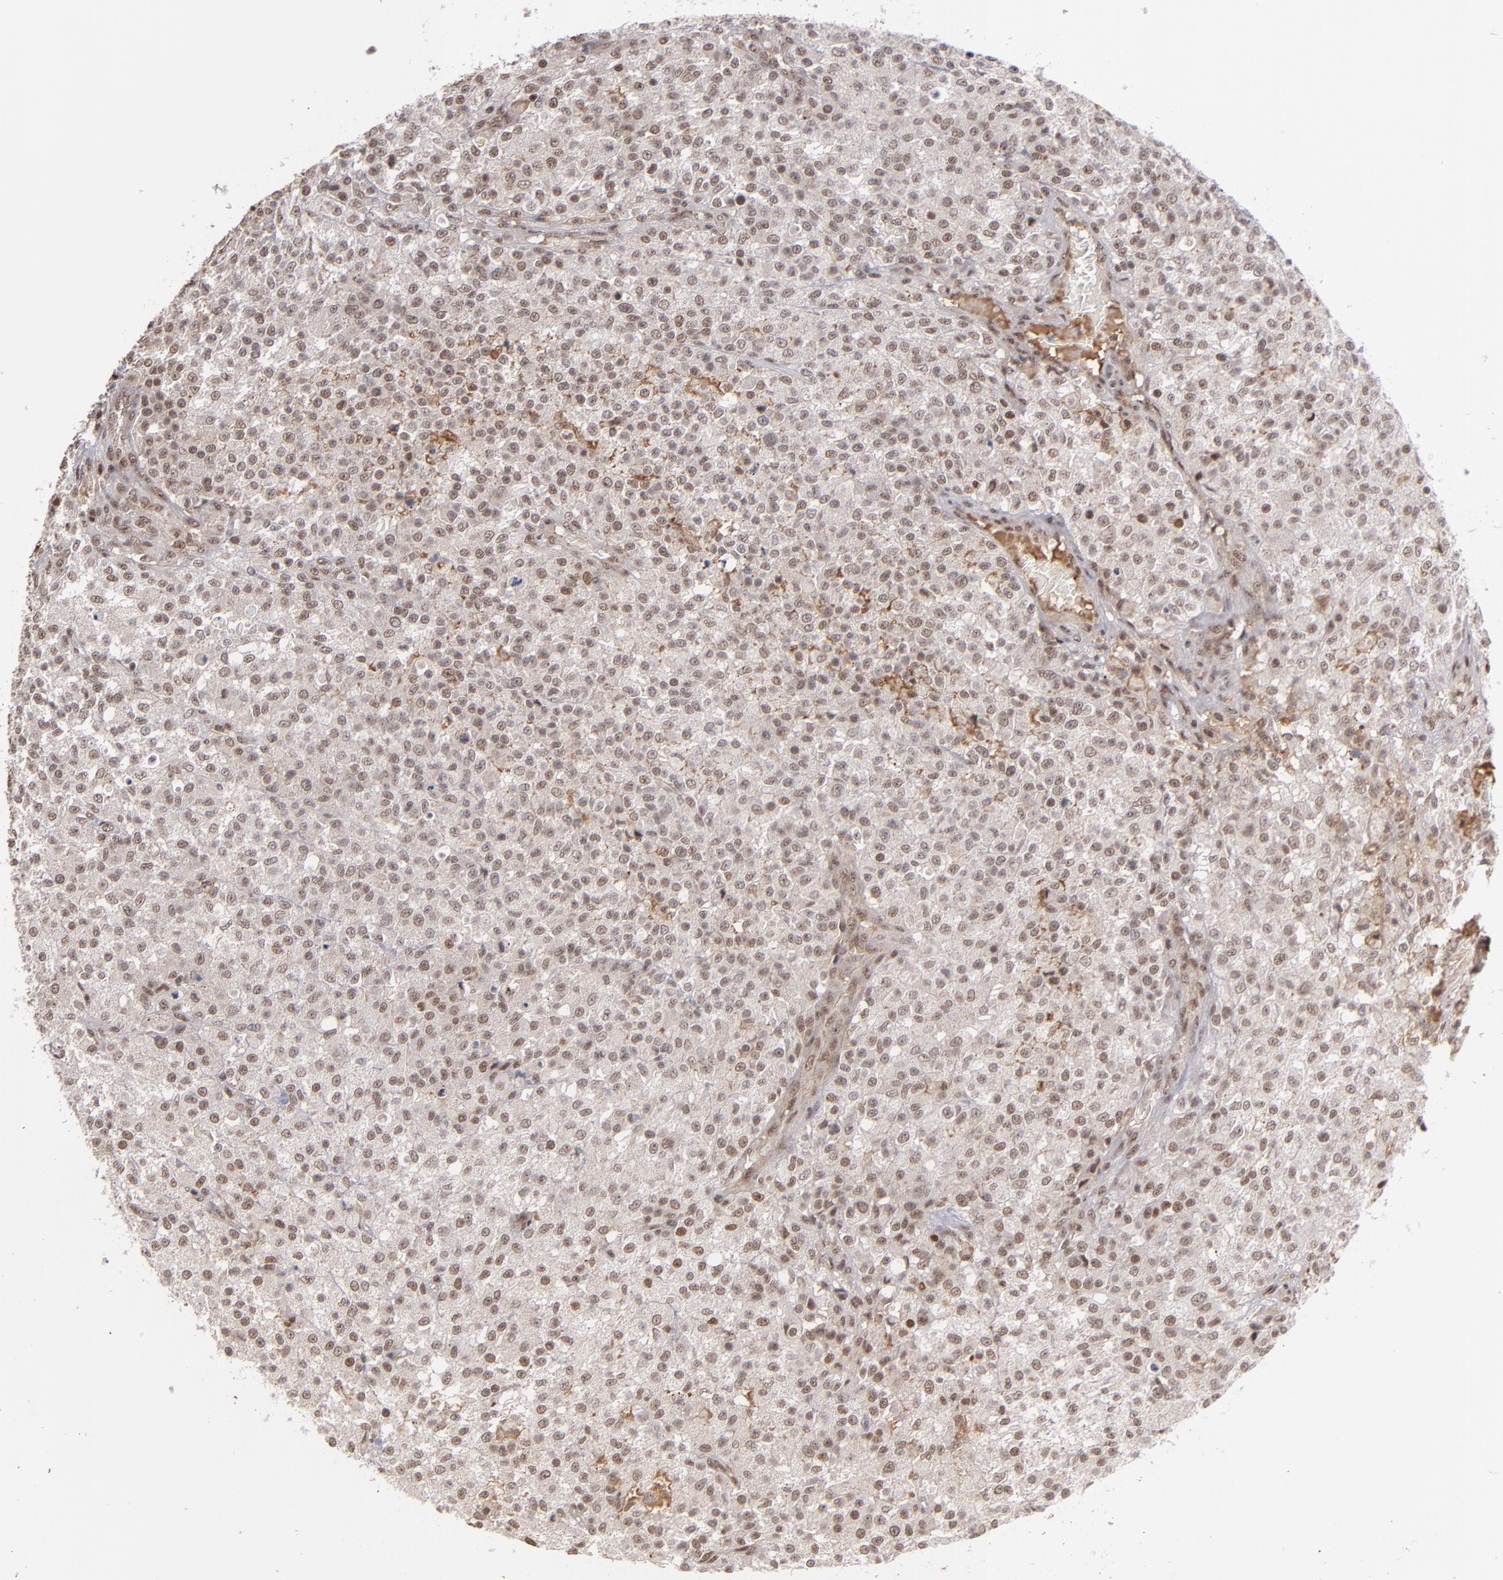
{"staining": {"intensity": "weak", "quantity": ">75%", "location": "nuclear"}, "tissue": "testis cancer", "cell_type": "Tumor cells", "image_type": "cancer", "snomed": [{"axis": "morphology", "description": "Seminoma, NOS"}, {"axis": "topography", "description": "Testis"}], "caption": "Tumor cells display low levels of weak nuclear positivity in about >75% of cells in testis cancer (seminoma).", "gene": "ZNF234", "patient": {"sex": "male", "age": 59}}